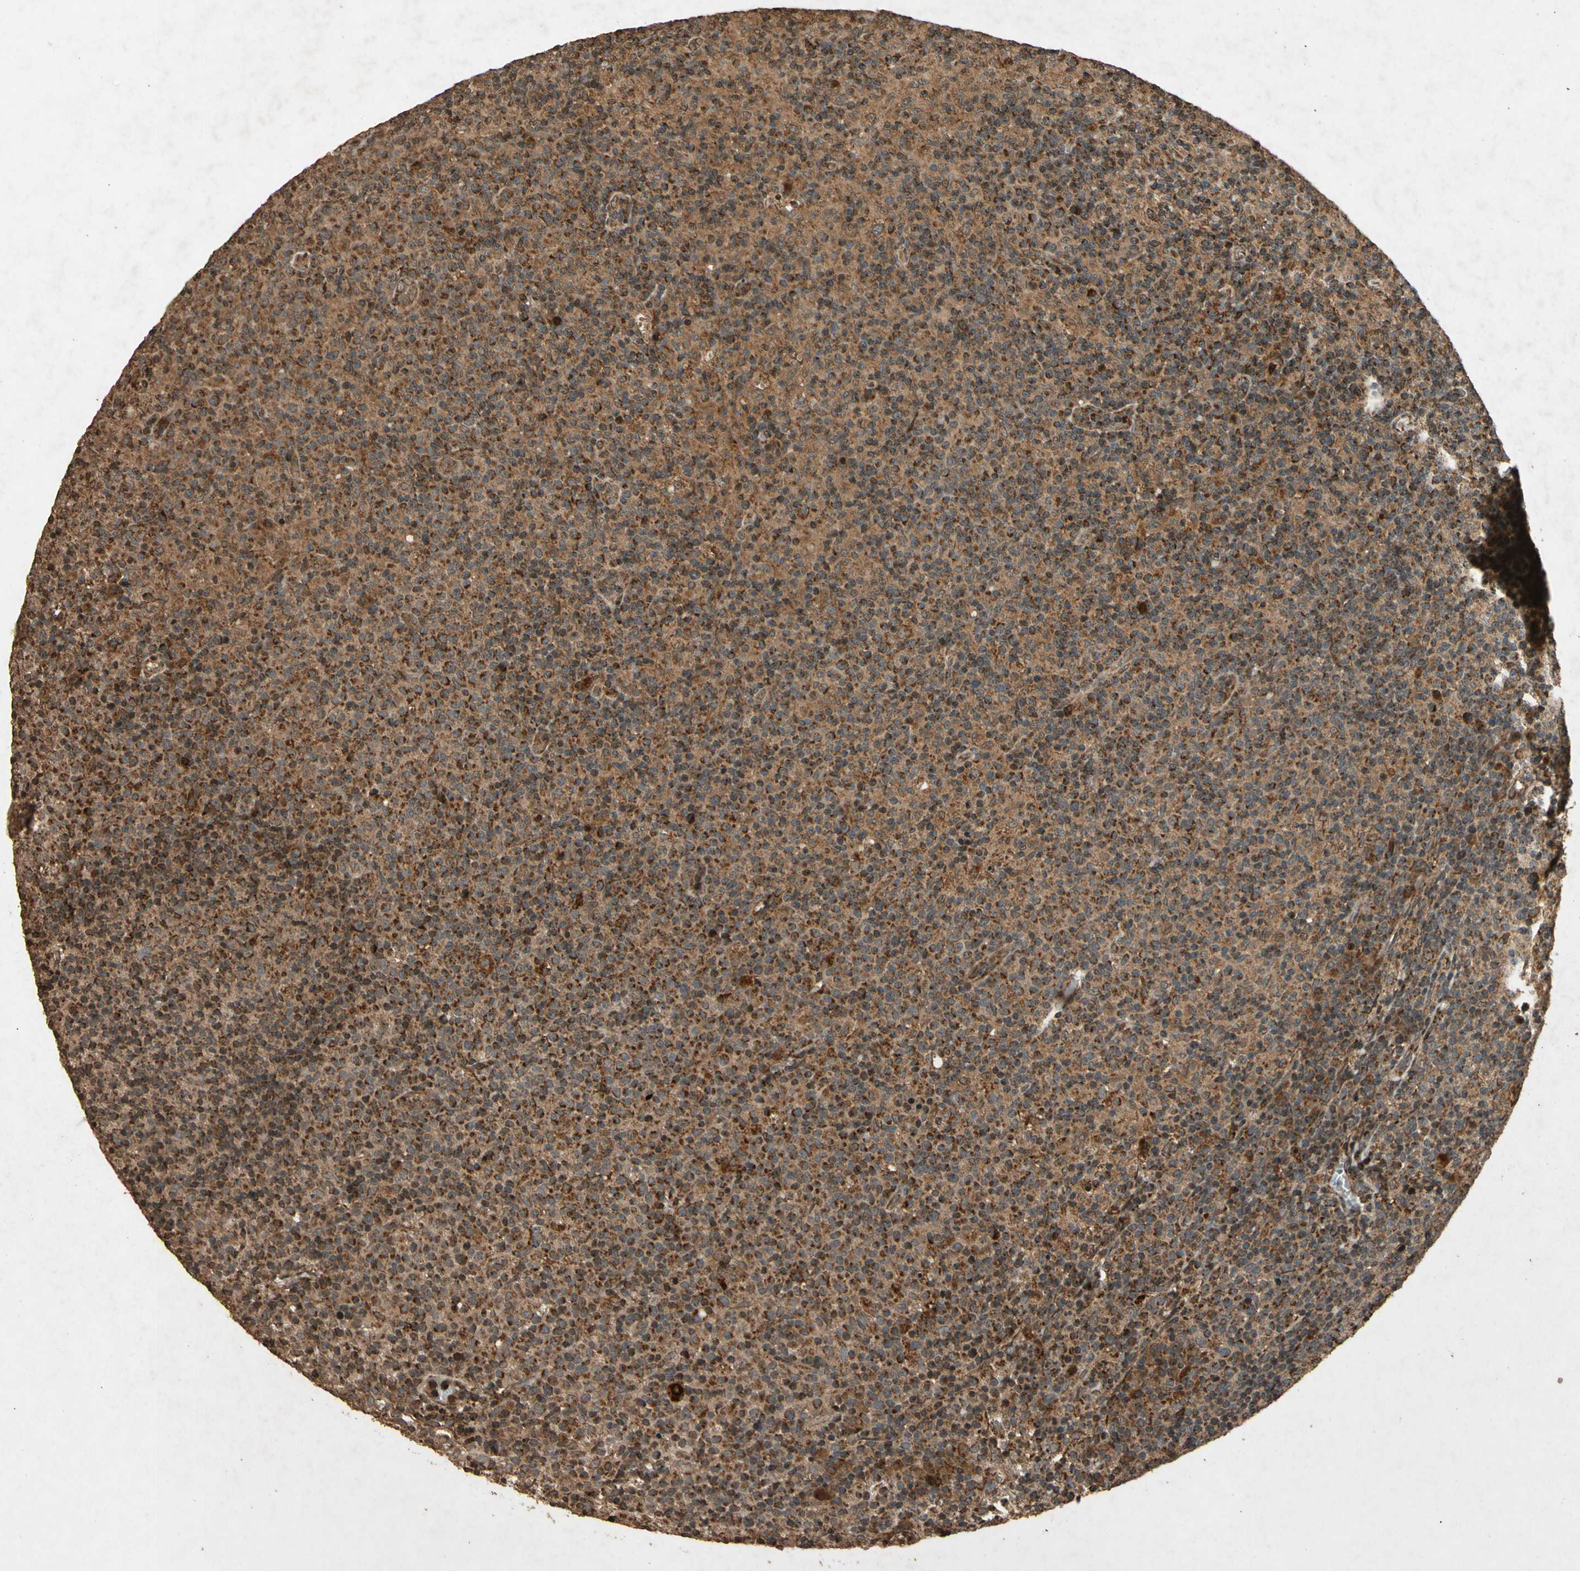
{"staining": {"intensity": "strong", "quantity": ">75%", "location": "cytoplasmic/membranous"}, "tissue": "lymph node", "cell_type": "Germinal center cells", "image_type": "normal", "snomed": [{"axis": "morphology", "description": "Normal tissue, NOS"}, {"axis": "morphology", "description": "Inflammation, NOS"}, {"axis": "topography", "description": "Lymph node"}], "caption": "A micrograph showing strong cytoplasmic/membranous expression in approximately >75% of germinal center cells in normal lymph node, as visualized by brown immunohistochemical staining.", "gene": "TXN2", "patient": {"sex": "male", "age": 55}}